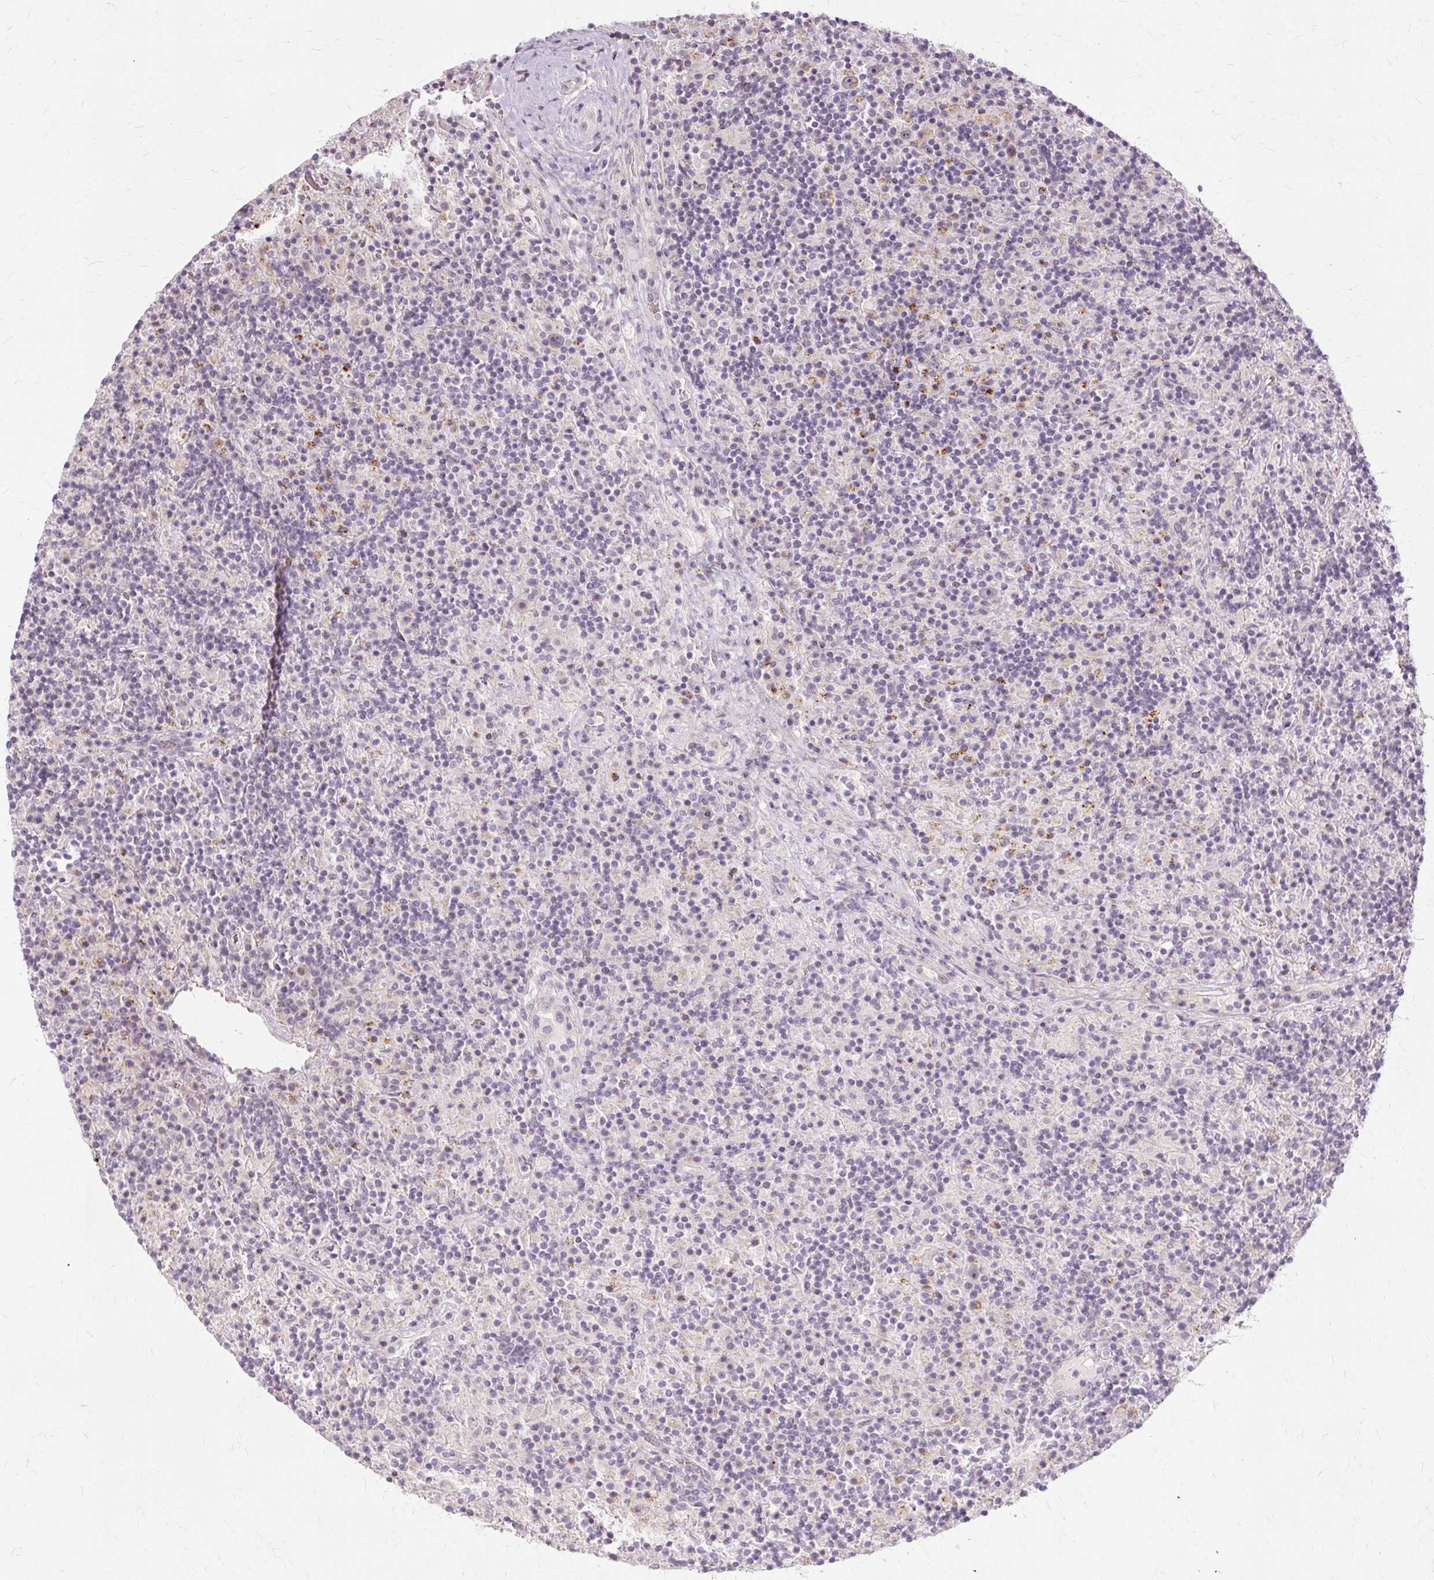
{"staining": {"intensity": "negative", "quantity": "none", "location": "none"}, "tissue": "lymphoma", "cell_type": "Tumor cells", "image_type": "cancer", "snomed": [{"axis": "morphology", "description": "Hodgkin's disease, NOS"}, {"axis": "topography", "description": "Lymph node"}], "caption": "Hodgkin's disease stained for a protein using immunohistochemistry (IHC) demonstrates no expression tumor cells.", "gene": "MMACHC", "patient": {"sex": "male", "age": 70}}